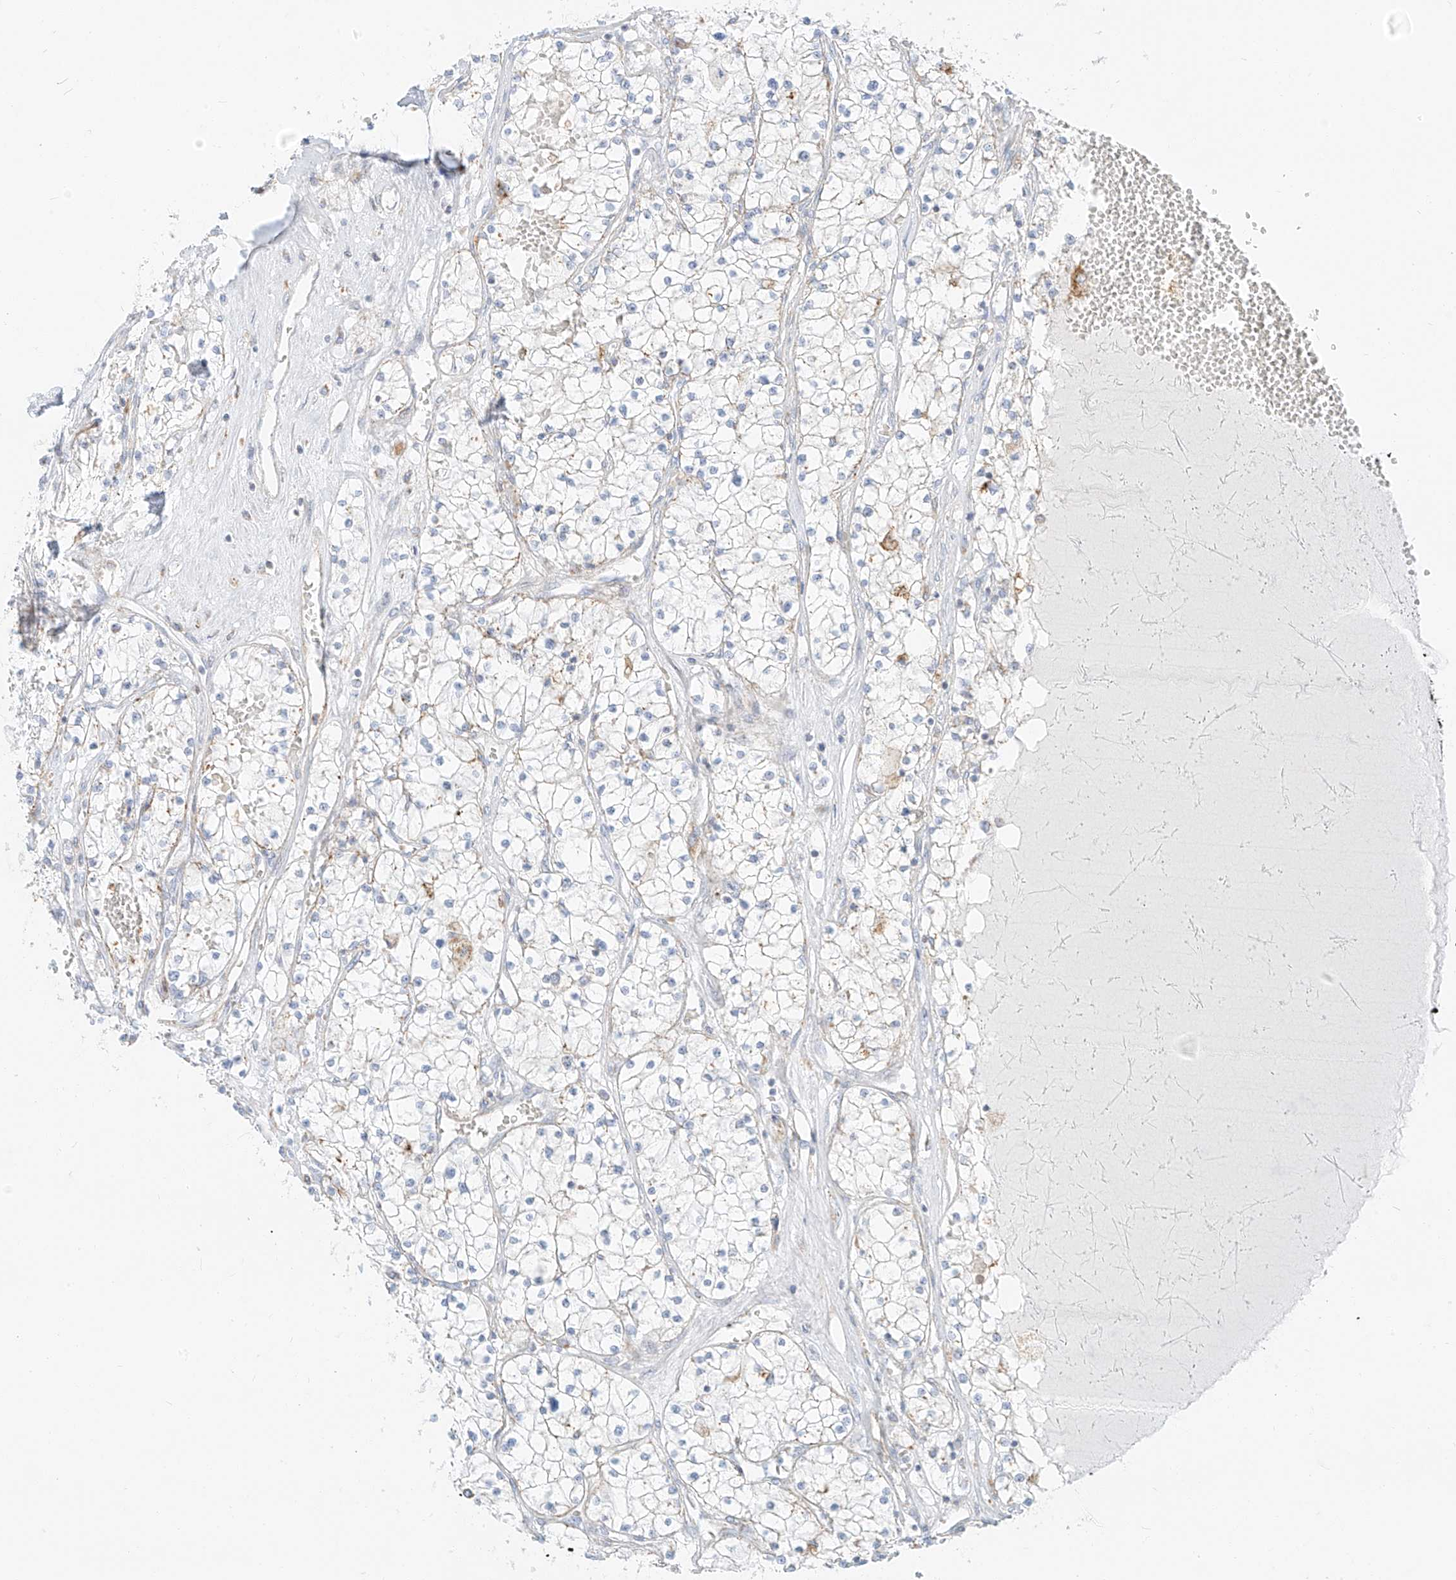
{"staining": {"intensity": "negative", "quantity": "none", "location": "none"}, "tissue": "renal cancer", "cell_type": "Tumor cells", "image_type": "cancer", "snomed": [{"axis": "morphology", "description": "Normal tissue, NOS"}, {"axis": "morphology", "description": "Adenocarcinoma, NOS"}, {"axis": "topography", "description": "Kidney"}], "caption": "Renal cancer was stained to show a protein in brown. There is no significant expression in tumor cells. (DAB immunohistochemistry (IHC) visualized using brightfield microscopy, high magnification).", "gene": "SLC35F6", "patient": {"sex": "male", "age": 68}}